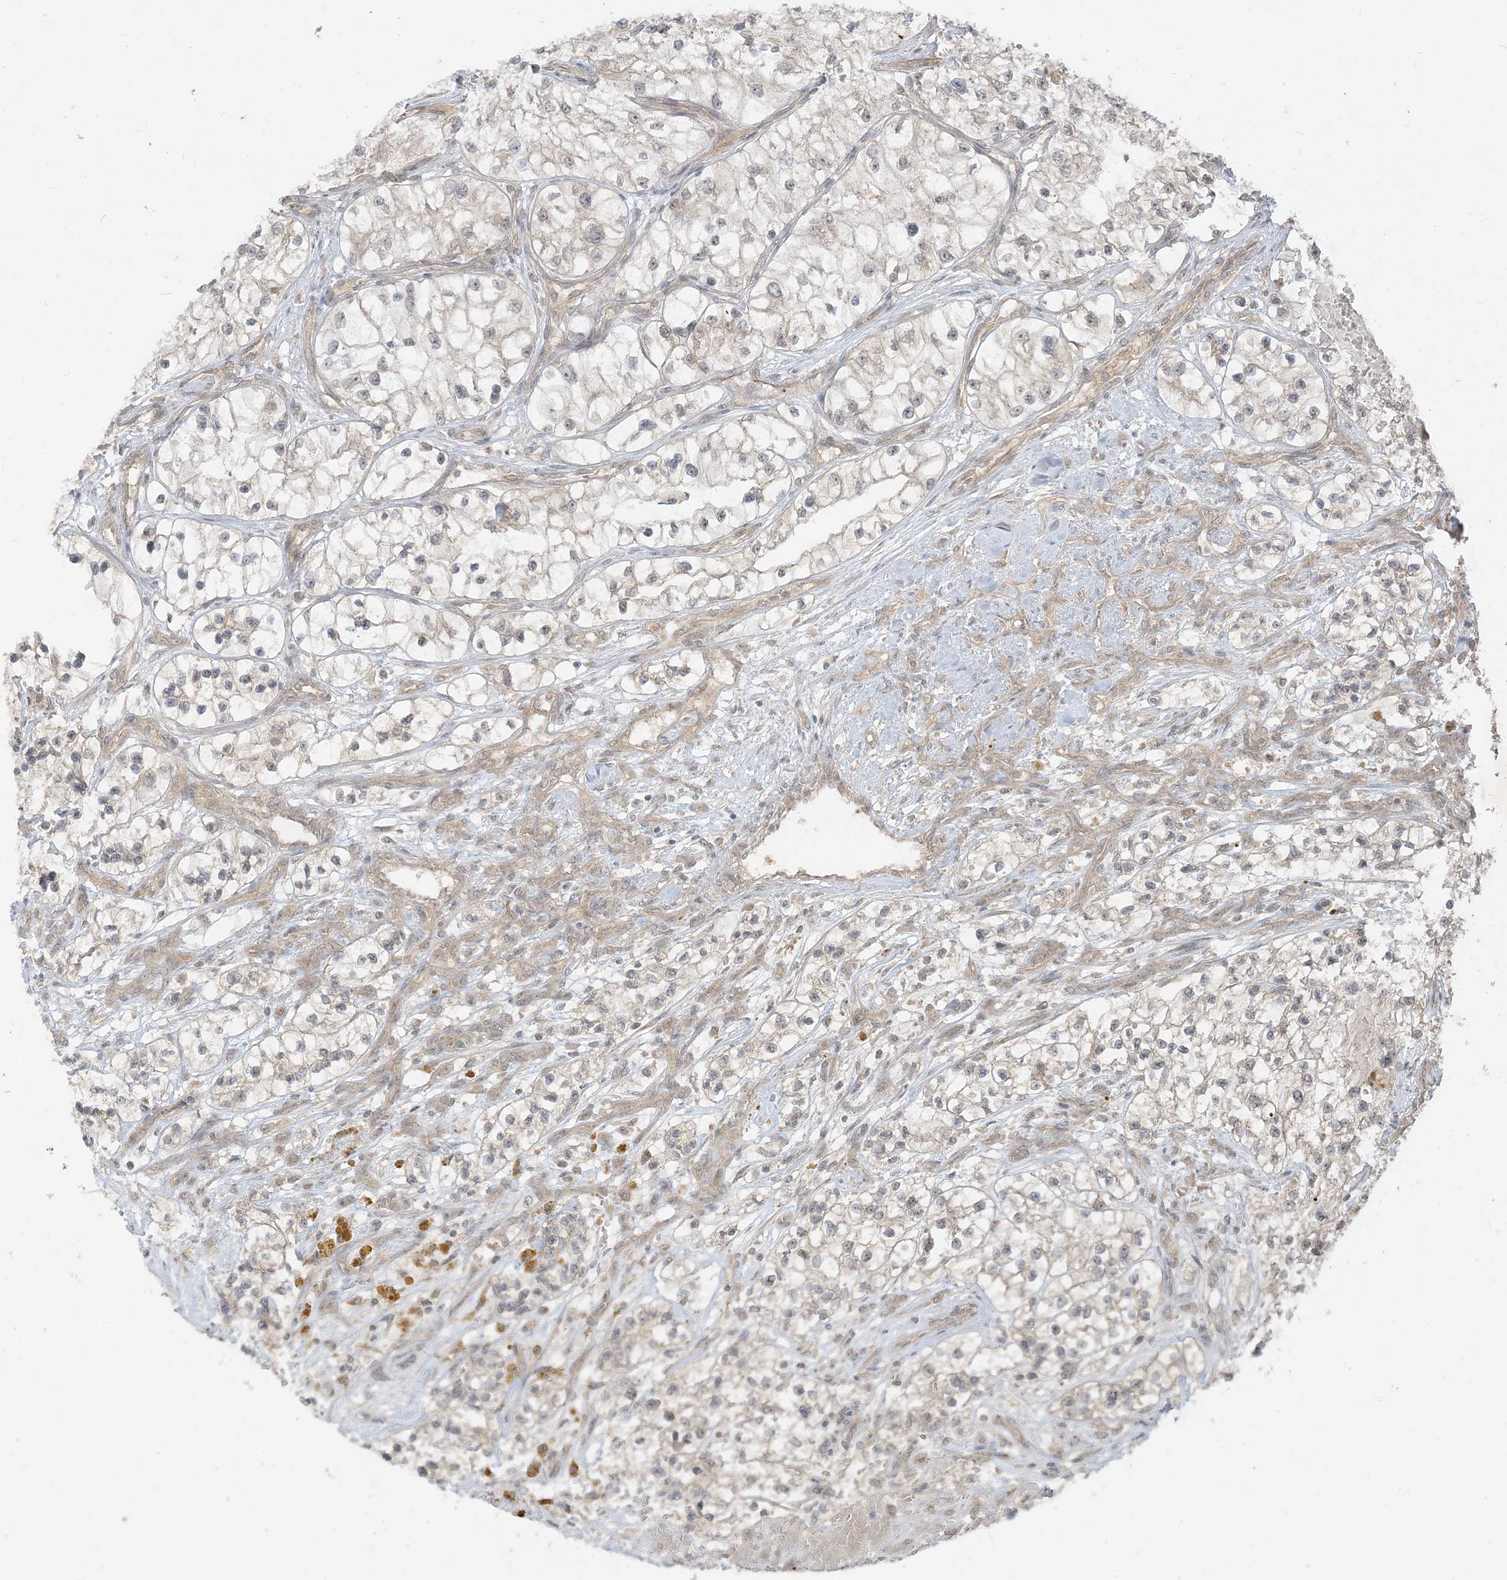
{"staining": {"intensity": "negative", "quantity": "none", "location": "none"}, "tissue": "renal cancer", "cell_type": "Tumor cells", "image_type": "cancer", "snomed": [{"axis": "morphology", "description": "Adenocarcinoma, NOS"}, {"axis": "topography", "description": "Kidney"}], "caption": "The photomicrograph exhibits no staining of tumor cells in renal cancer (adenocarcinoma).", "gene": "TBCC", "patient": {"sex": "female", "age": 57}}